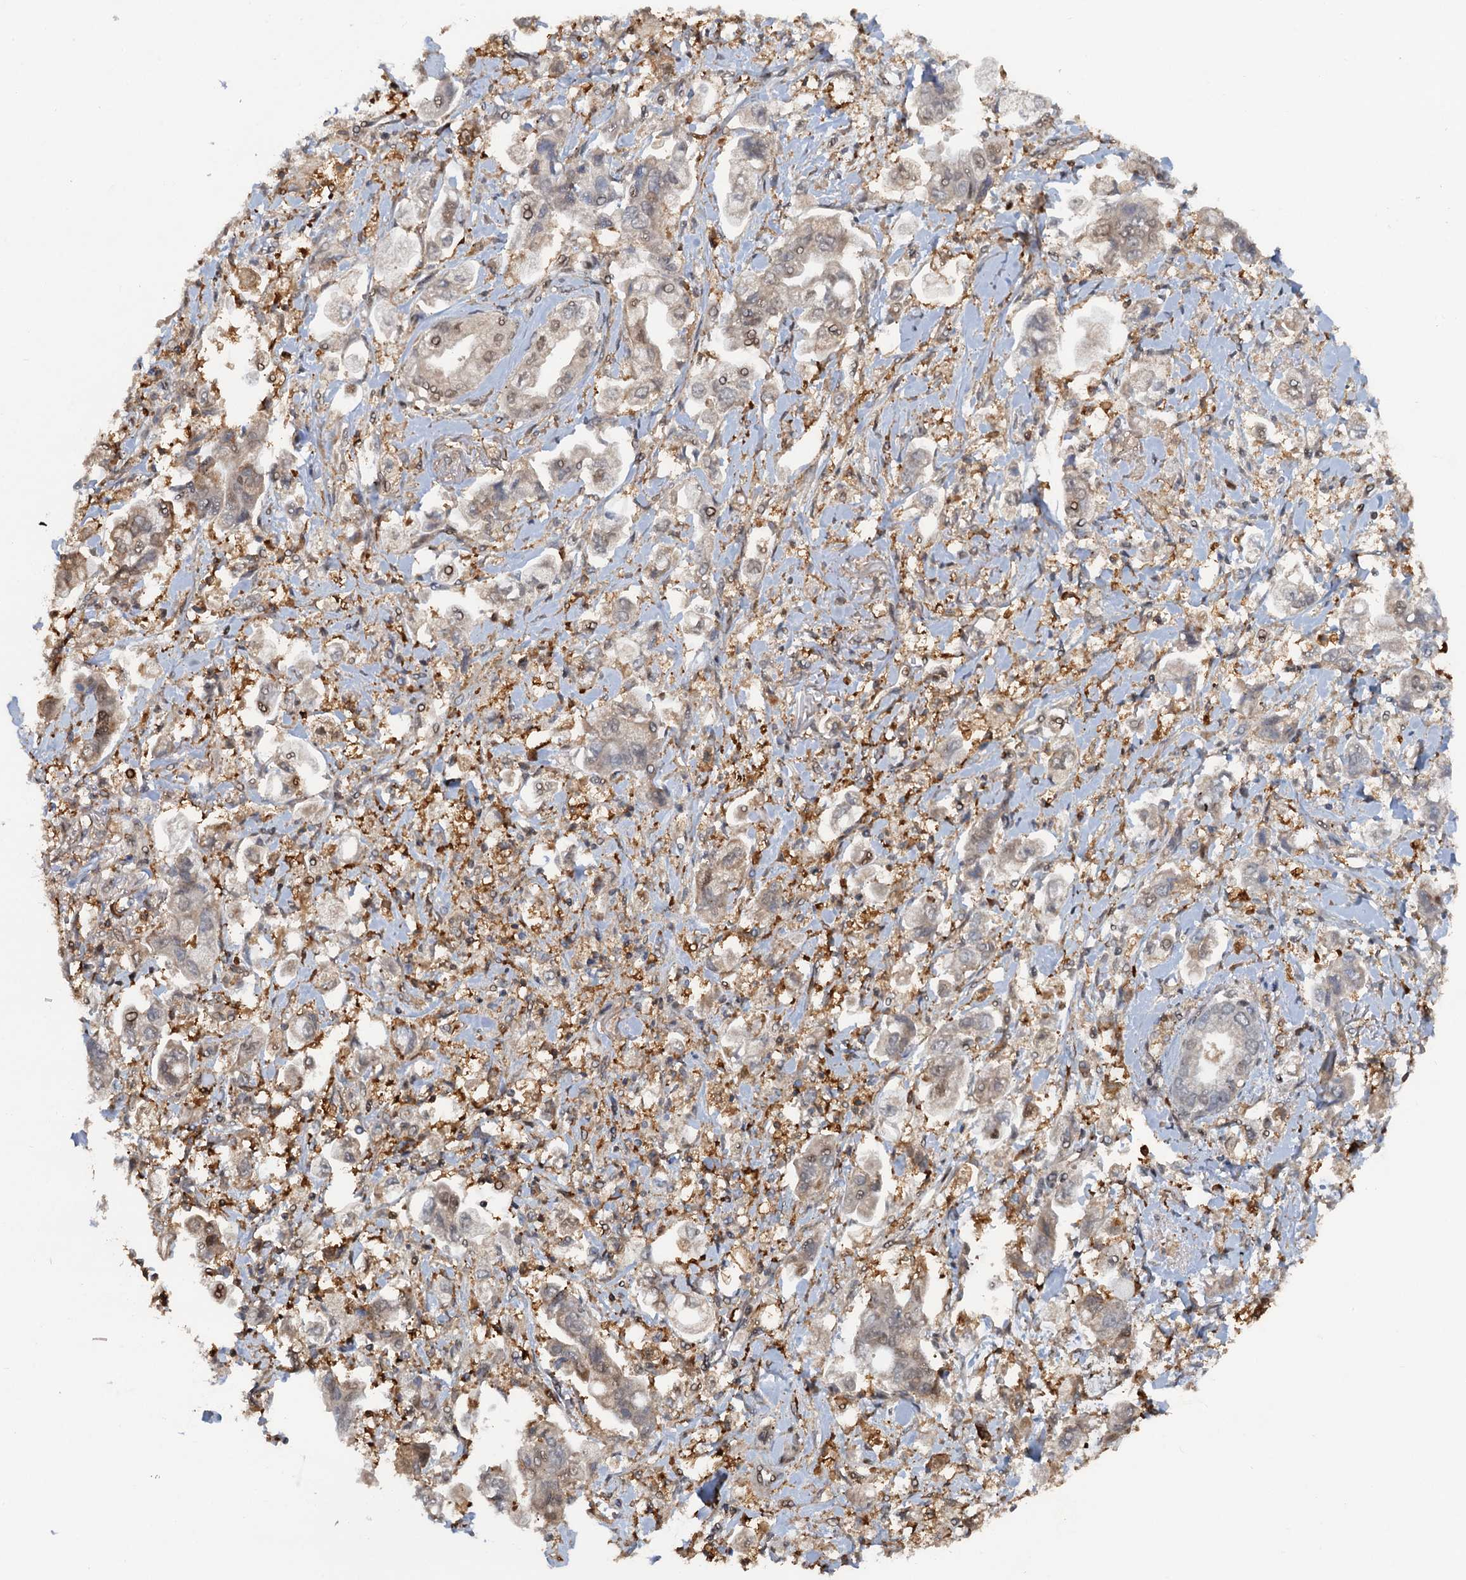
{"staining": {"intensity": "weak", "quantity": "25%-75%", "location": "nuclear"}, "tissue": "stomach cancer", "cell_type": "Tumor cells", "image_type": "cancer", "snomed": [{"axis": "morphology", "description": "Adenocarcinoma, NOS"}, {"axis": "topography", "description": "Stomach"}], "caption": "Immunohistochemistry (DAB (3,3'-diaminobenzidine)) staining of human stomach adenocarcinoma shows weak nuclear protein positivity in approximately 25%-75% of tumor cells.", "gene": "ZNF609", "patient": {"sex": "male", "age": 62}}